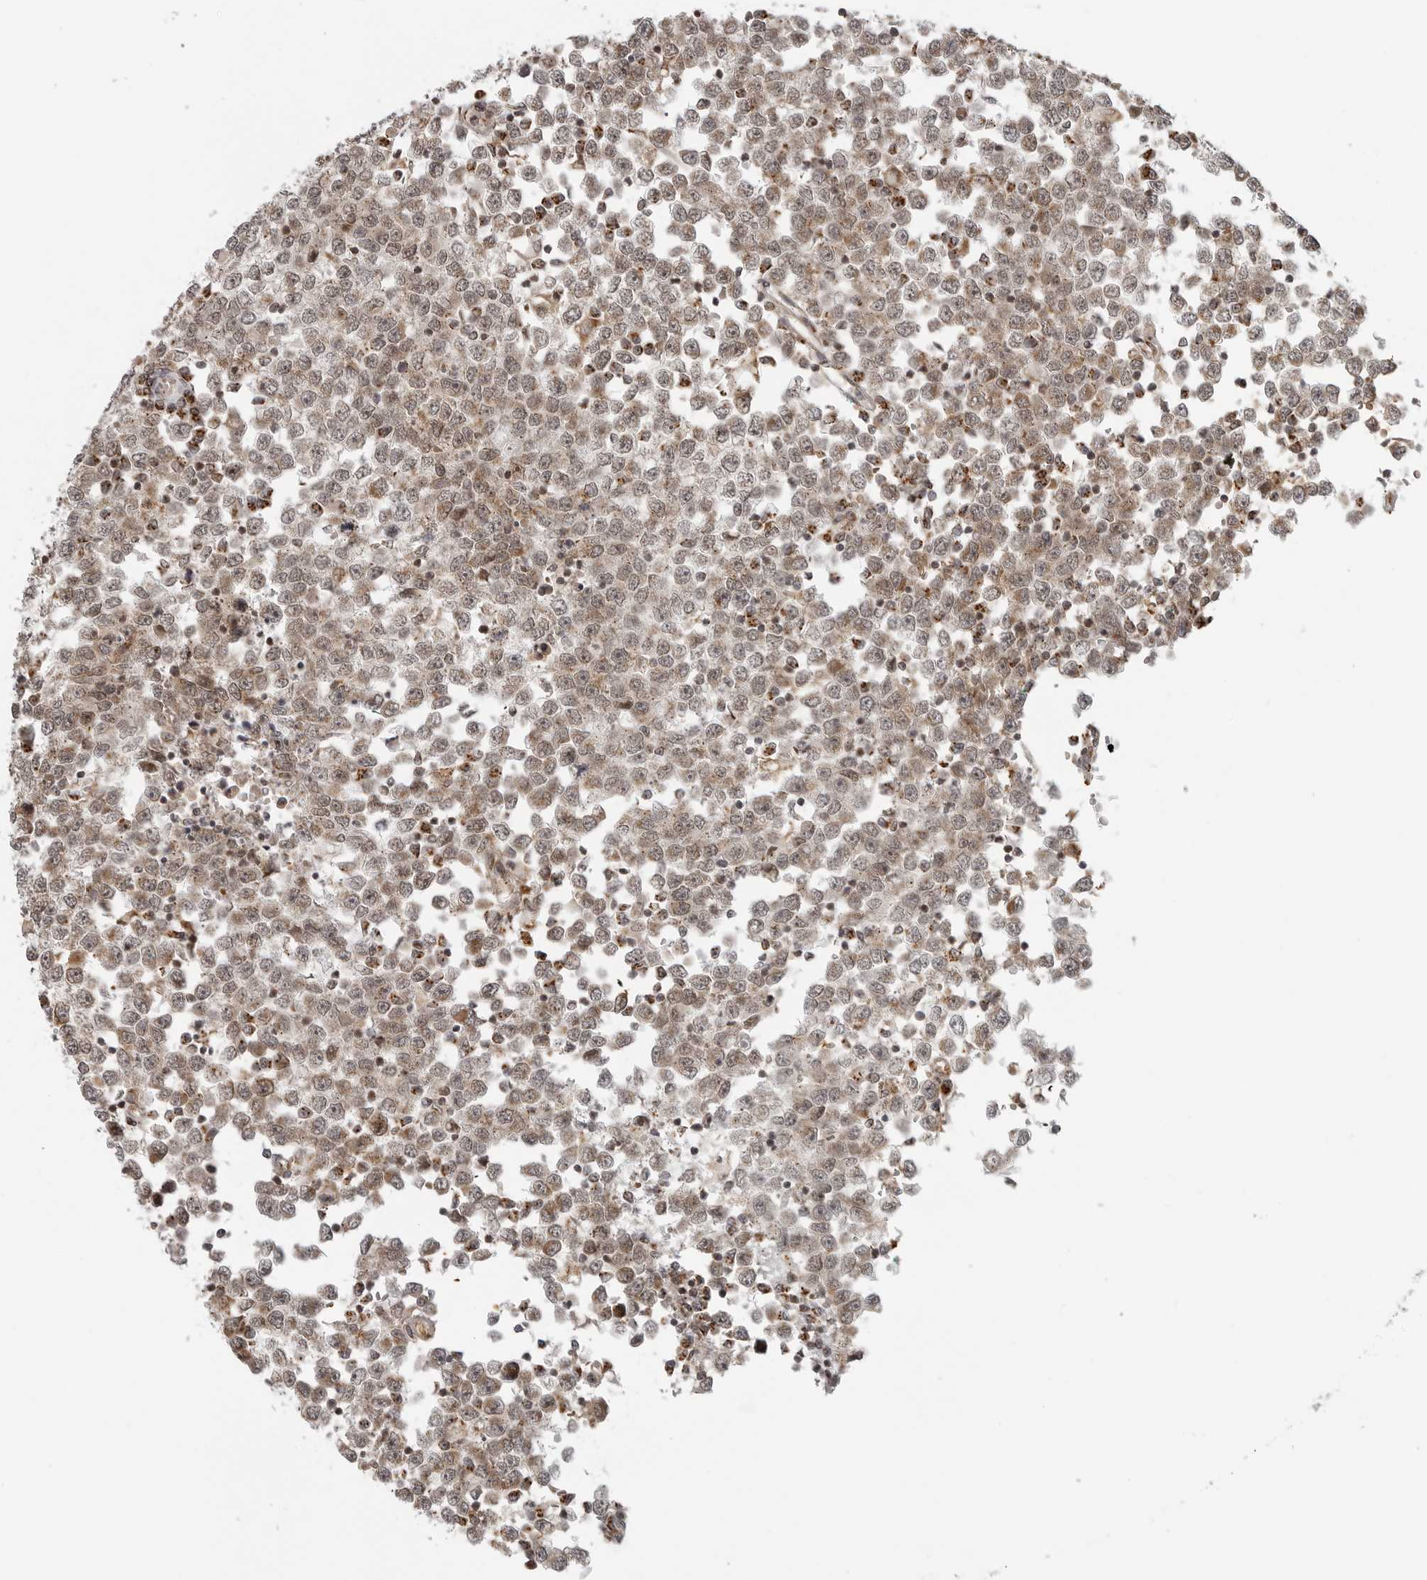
{"staining": {"intensity": "weak", "quantity": ">75%", "location": "cytoplasmic/membranous,nuclear"}, "tissue": "testis cancer", "cell_type": "Tumor cells", "image_type": "cancer", "snomed": [{"axis": "morphology", "description": "Seminoma, NOS"}, {"axis": "topography", "description": "Testis"}], "caption": "There is low levels of weak cytoplasmic/membranous and nuclear staining in tumor cells of testis cancer (seminoma), as demonstrated by immunohistochemical staining (brown color).", "gene": "COPA", "patient": {"sex": "male", "age": 65}}